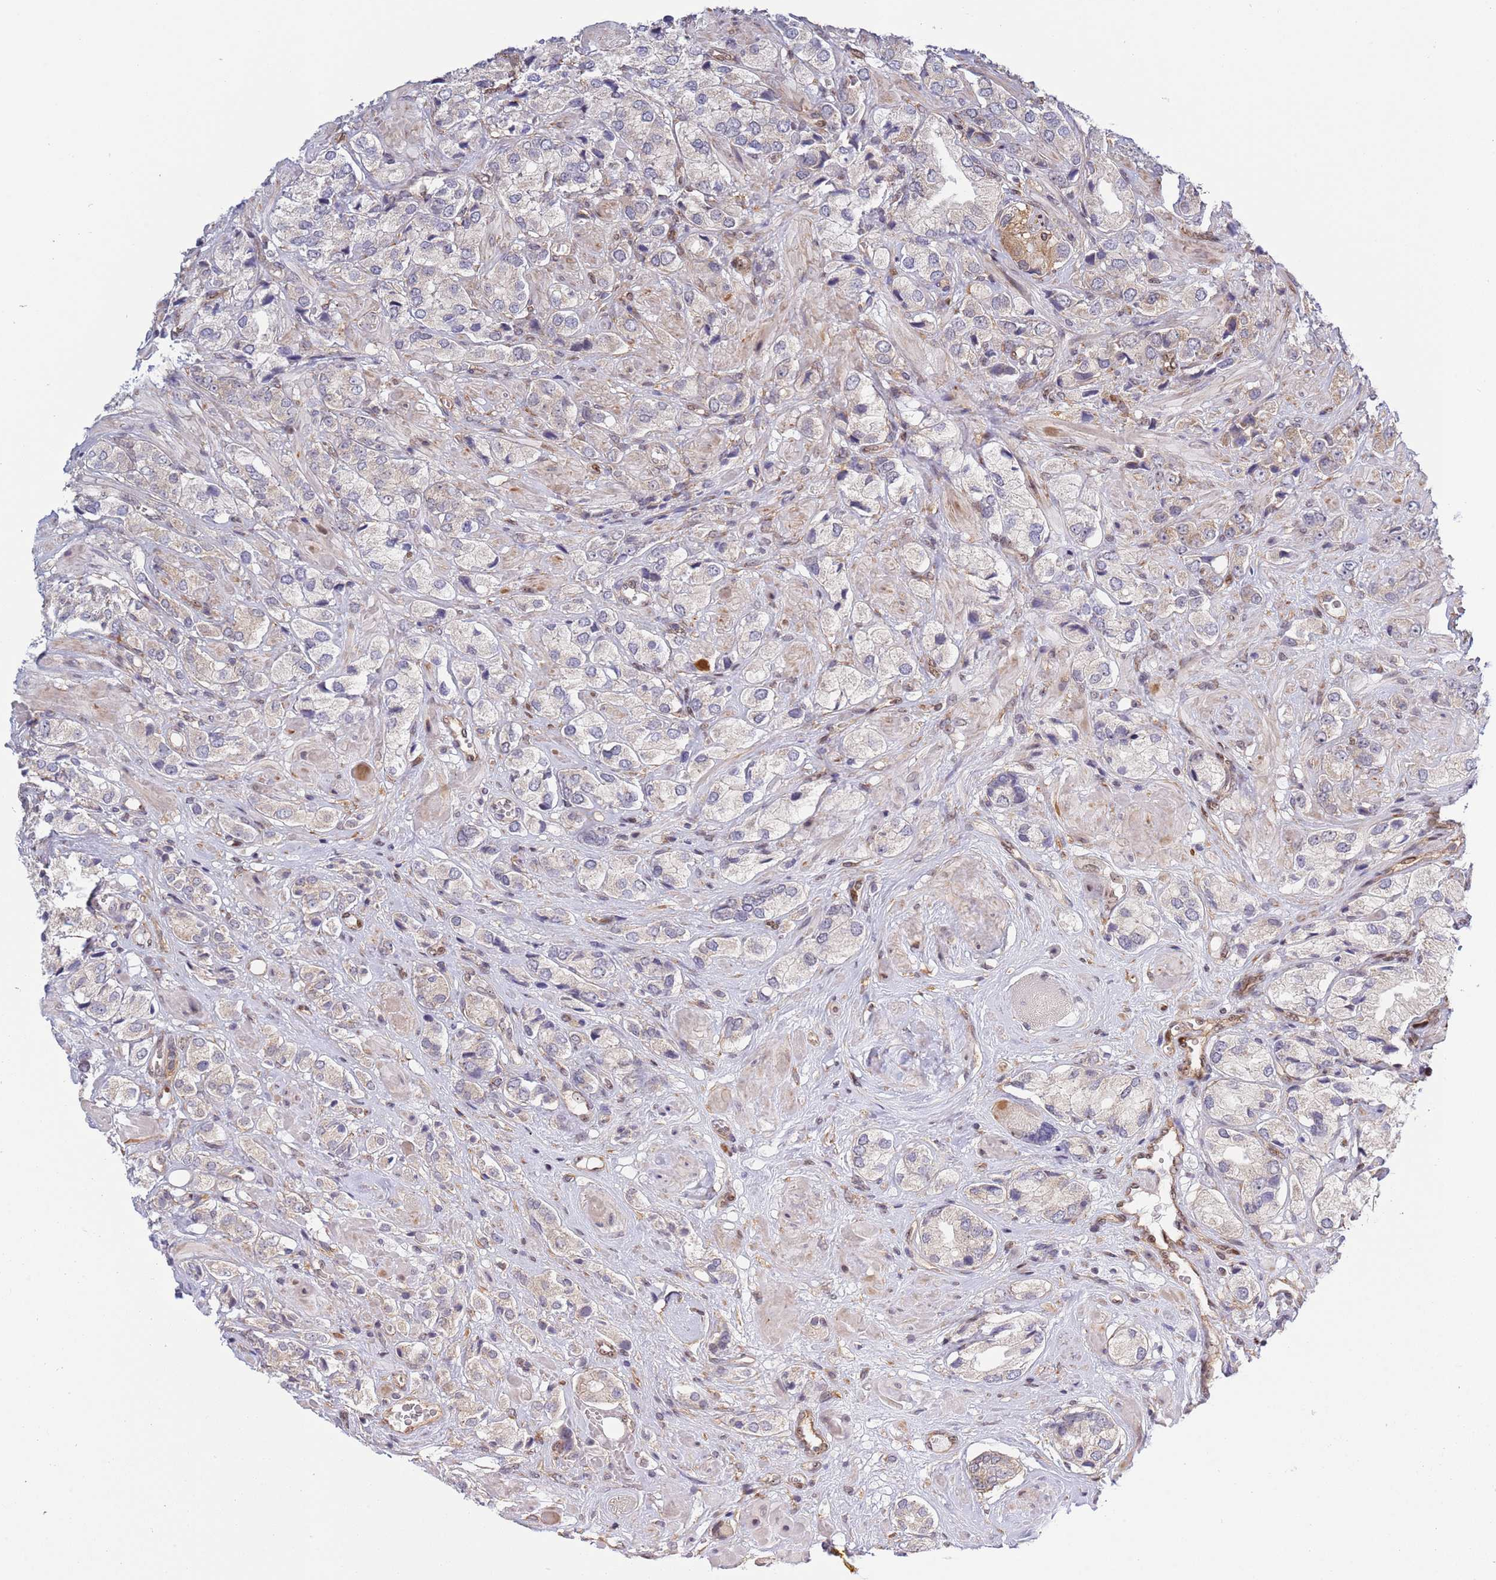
{"staining": {"intensity": "negative", "quantity": "none", "location": "none"}, "tissue": "prostate cancer", "cell_type": "Tumor cells", "image_type": "cancer", "snomed": [{"axis": "morphology", "description": "Adenocarcinoma, High grade"}, {"axis": "topography", "description": "Prostate and seminal vesicle, NOS"}], "caption": "A high-resolution histopathology image shows IHC staining of high-grade adenocarcinoma (prostate), which reveals no significant positivity in tumor cells.", "gene": "TBX10", "patient": {"sex": "male", "age": 64}}